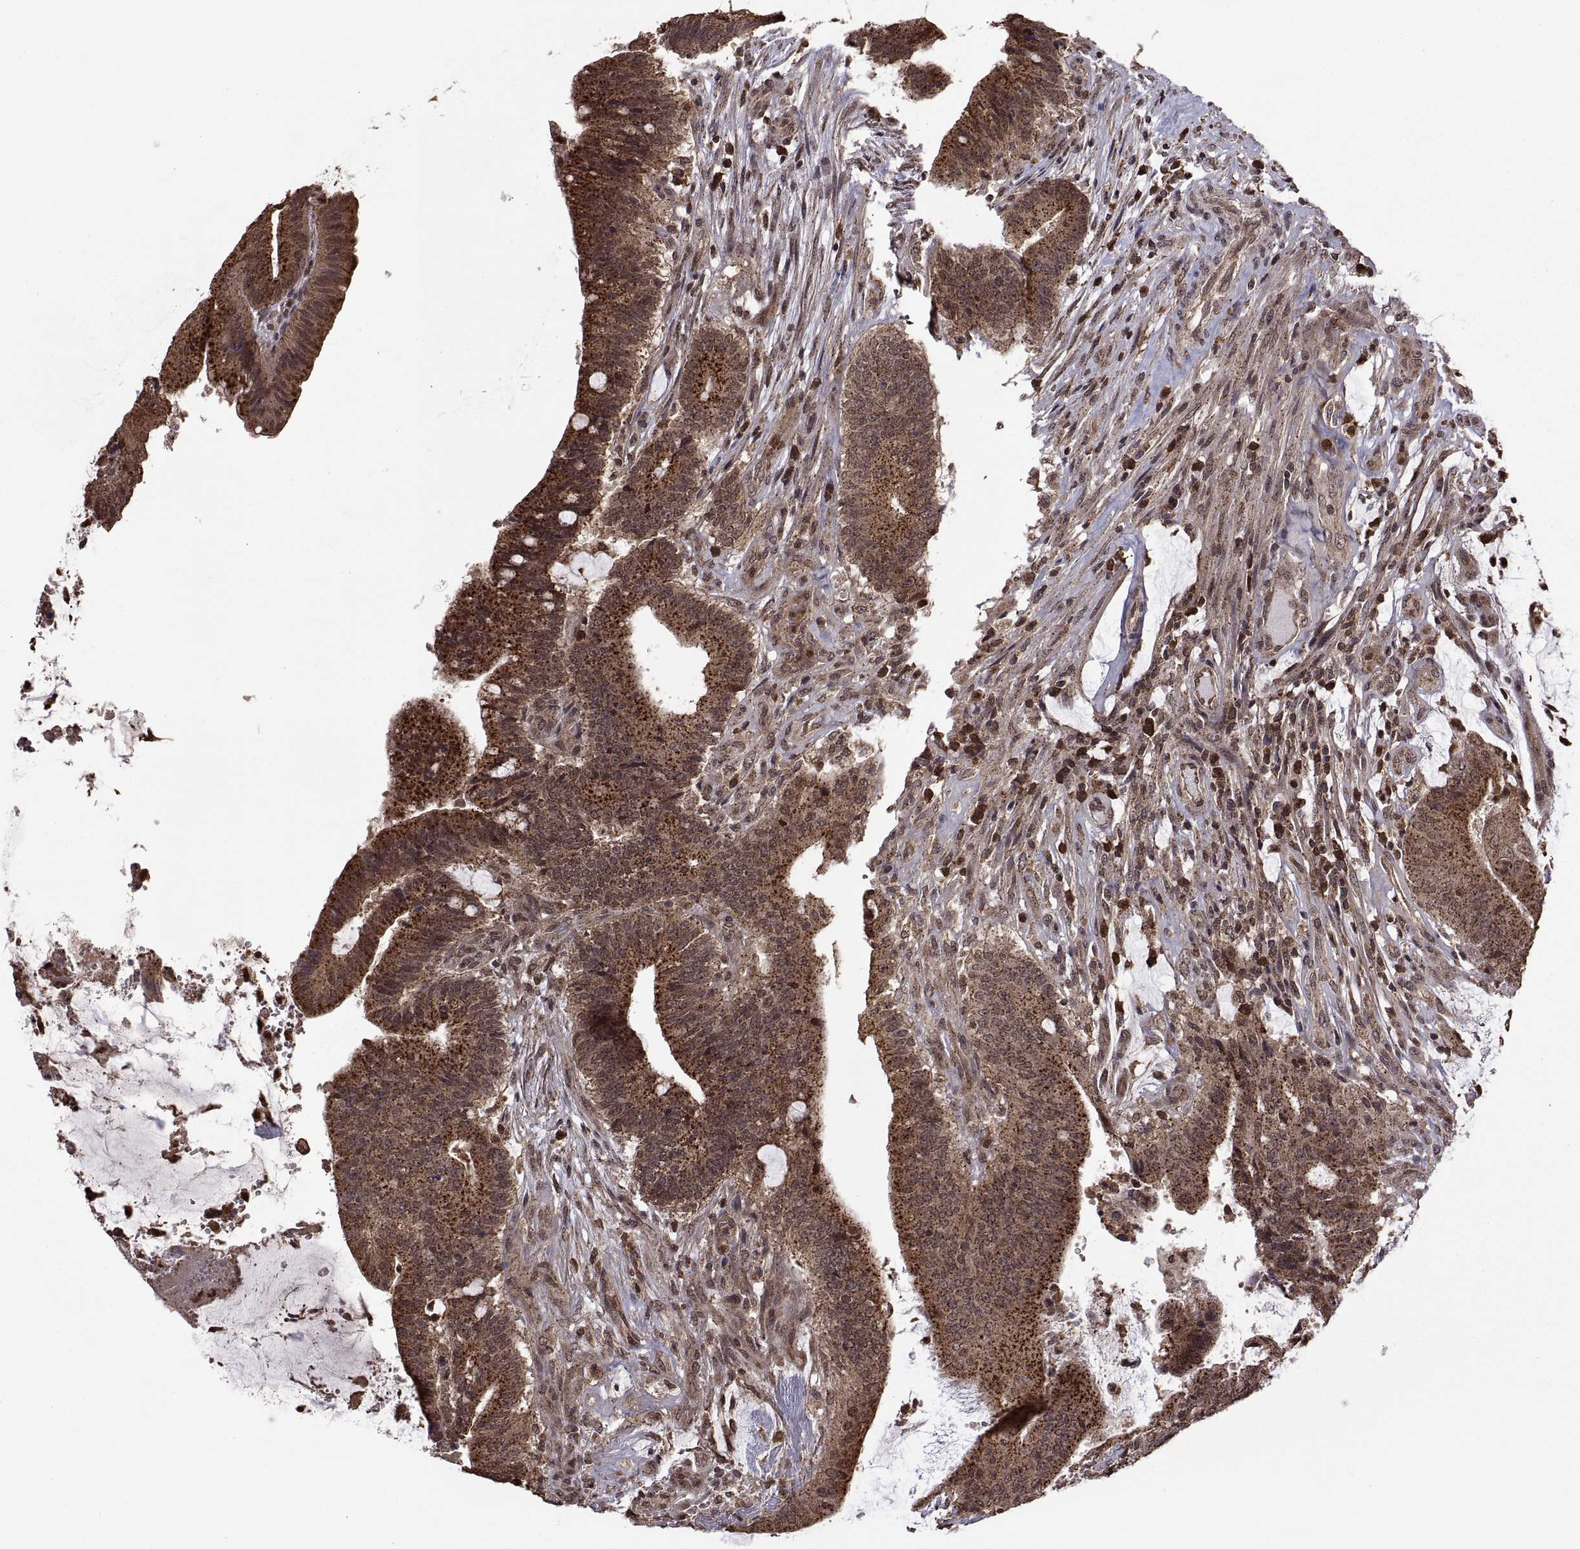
{"staining": {"intensity": "moderate", "quantity": "25%-75%", "location": "cytoplasmic/membranous"}, "tissue": "colorectal cancer", "cell_type": "Tumor cells", "image_type": "cancer", "snomed": [{"axis": "morphology", "description": "Adenocarcinoma, NOS"}, {"axis": "topography", "description": "Colon"}], "caption": "The photomicrograph demonstrates staining of colorectal cancer (adenocarcinoma), revealing moderate cytoplasmic/membranous protein expression (brown color) within tumor cells.", "gene": "ZNRF2", "patient": {"sex": "female", "age": 43}}